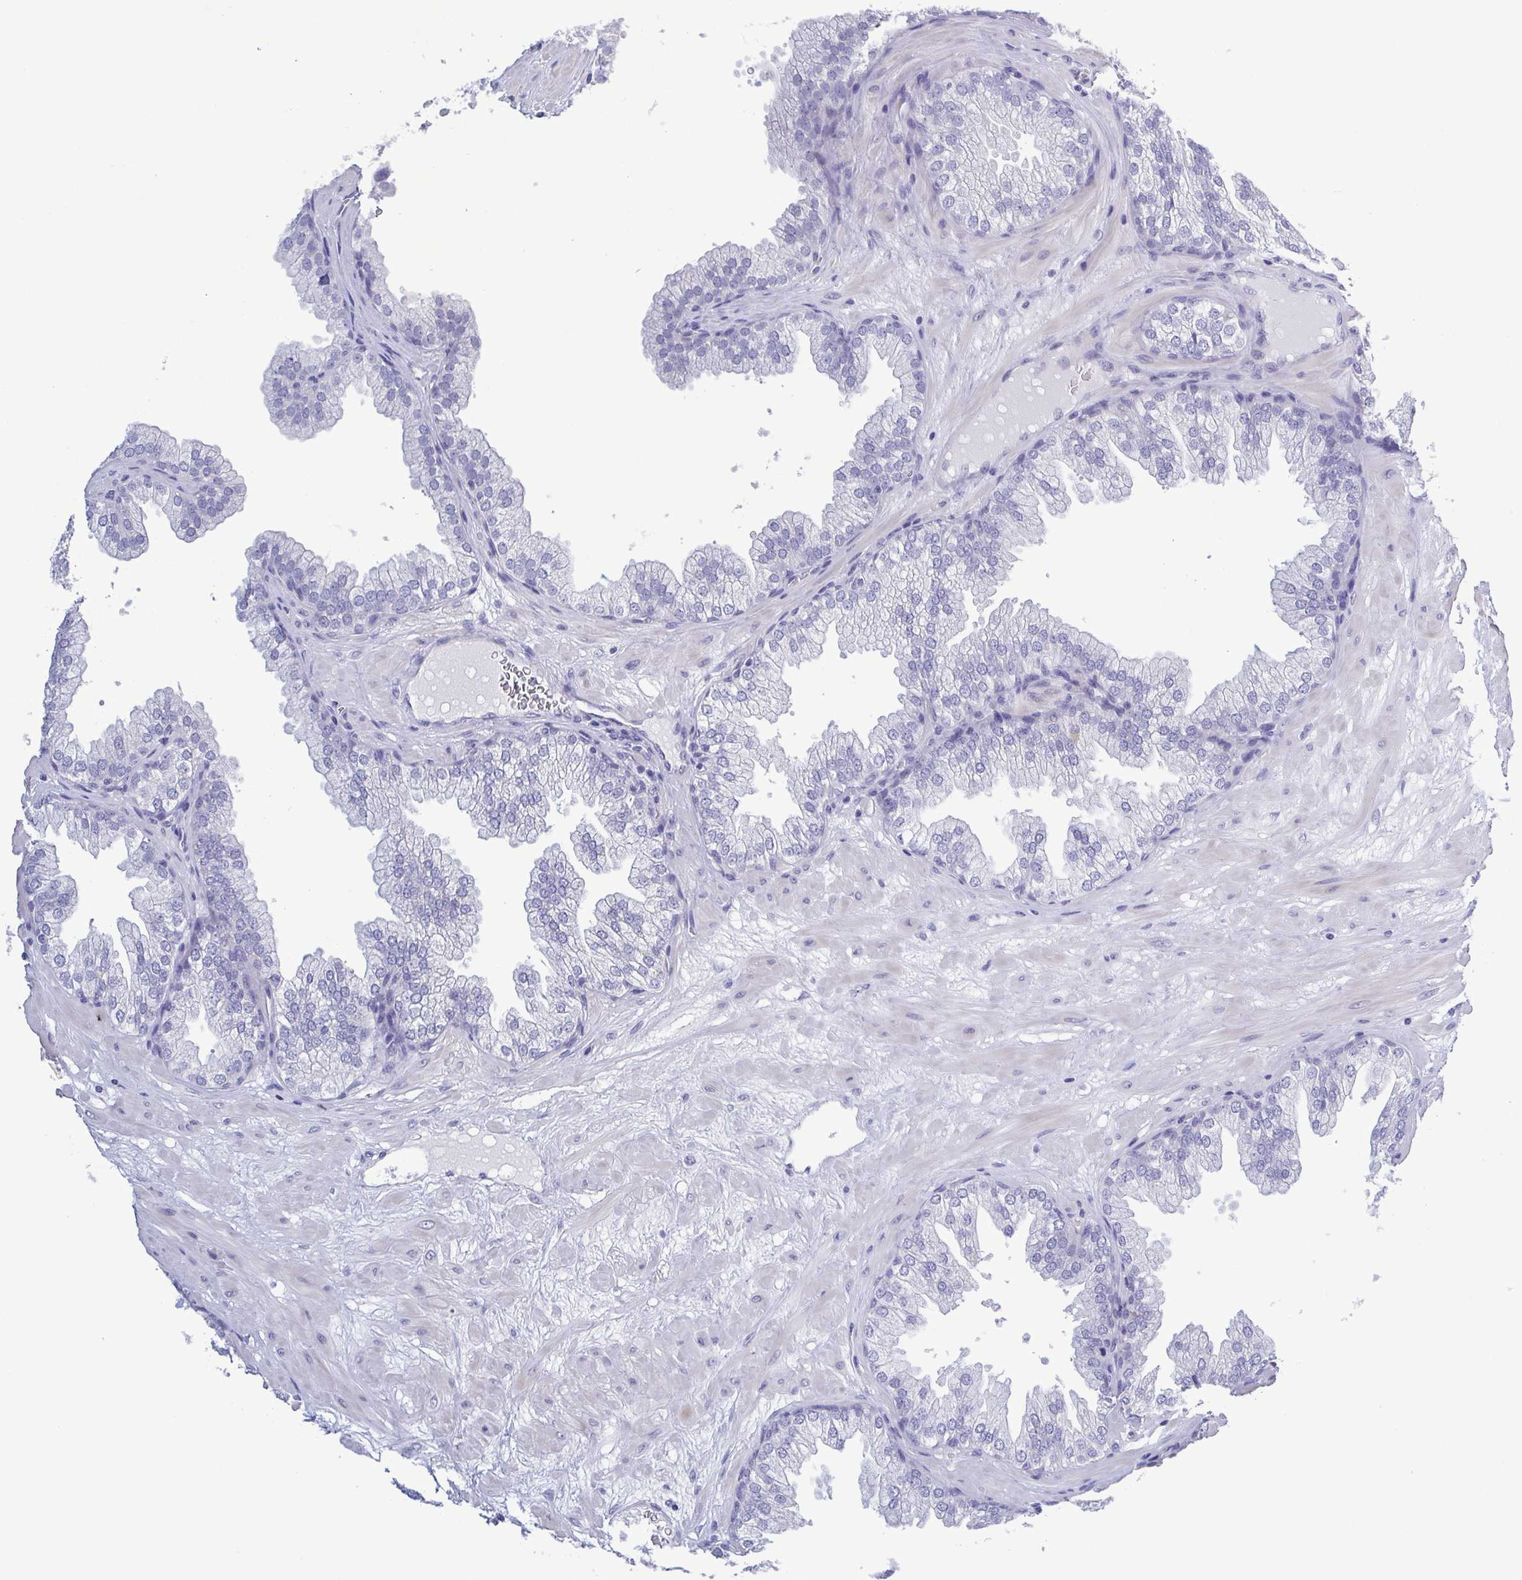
{"staining": {"intensity": "negative", "quantity": "none", "location": "none"}, "tissue": "prostate", "cell_type": "Glandular cells", "image_type": "normal", "snomed": [{"axis": "morphology", "description": "Normal tissue, NOS"}, {"axis": "topography", "description": "Prostate"}], "caption": "The micrograph demonstrates no significant staining in glandular cells of prostate. (DAB (3,3'-diaminobenzidine) IHC, high magnification).", "gene": "TEX12", "patient": {"sex": "male", "age": 37}}